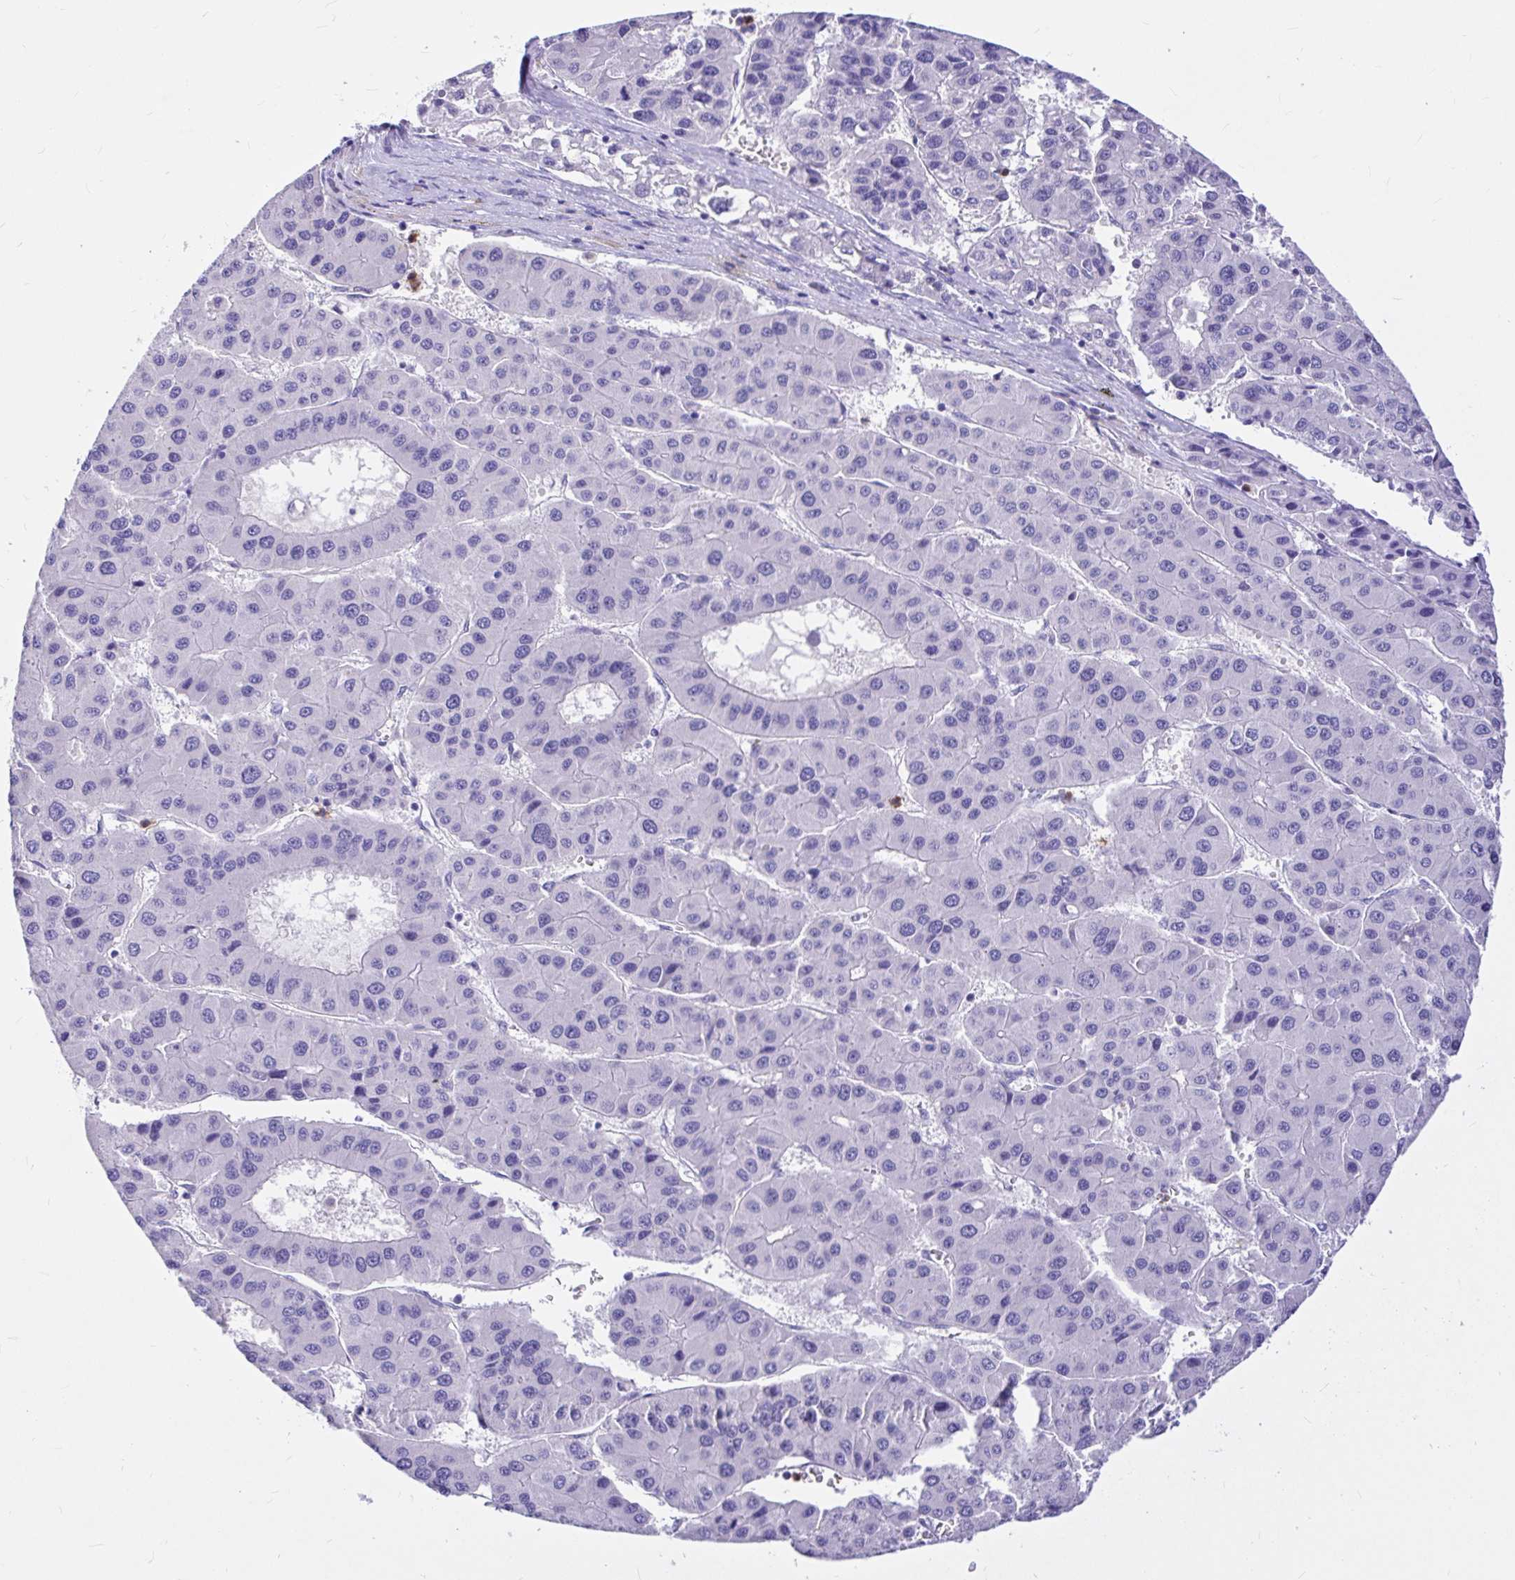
{"staining": {"intensity": "negative", "quantity": "none", "location": "none"}, "tissue": "liver cancer", "cell_type": "Tumor cells", "image_type": "cancer", "snomed": [{"axis": "morphology", "description": "Carcinoma, Hepatocellular, NOS"}, {"axis": "topography", "description": "Liver"}], "caption": "Tumor cells are negative for protein expression in human liver hepatocellular carcinoma.", "gene": "CLEC1B", "patient": {"sex": "male", "age": 73}}